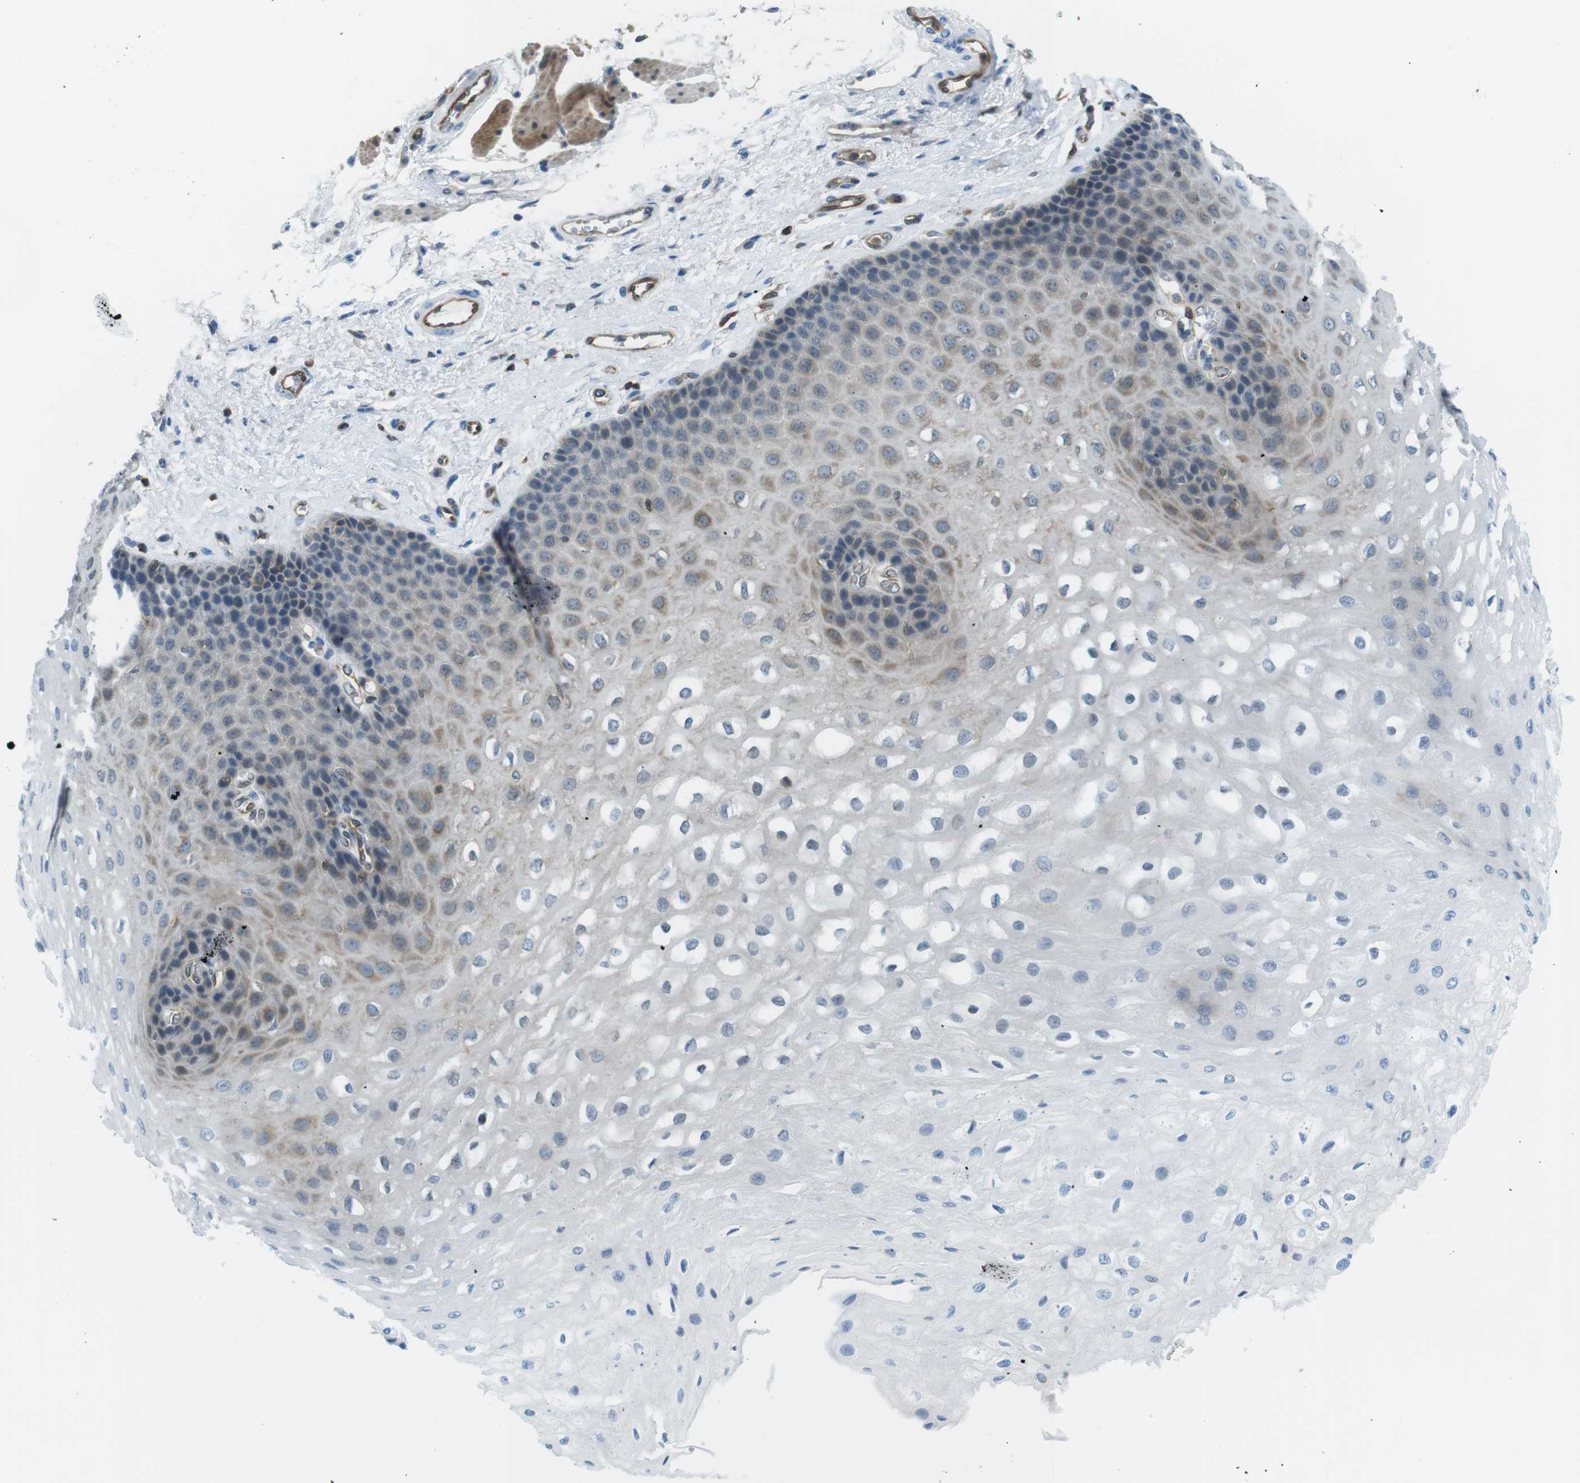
{"staining": {"intensity": "weak", "quantity": "<25%", "location": "cytoplasmic/membranous"}, "tissue": "esophagus", "cell_type": "Squamous epithelial cells", "image_type": "normal", "snomed": [{"axis": "morphology", "description": "Normal tissue, NOS"}, {"axis": "topography", "description": "Esophagus"}], "caption": "Immunohistochemistry of unremarkable human esophagus reveals no staining in squamous epithelial cells.", "gene": "TES", "patient": {"sex": "female", "age": 72}}